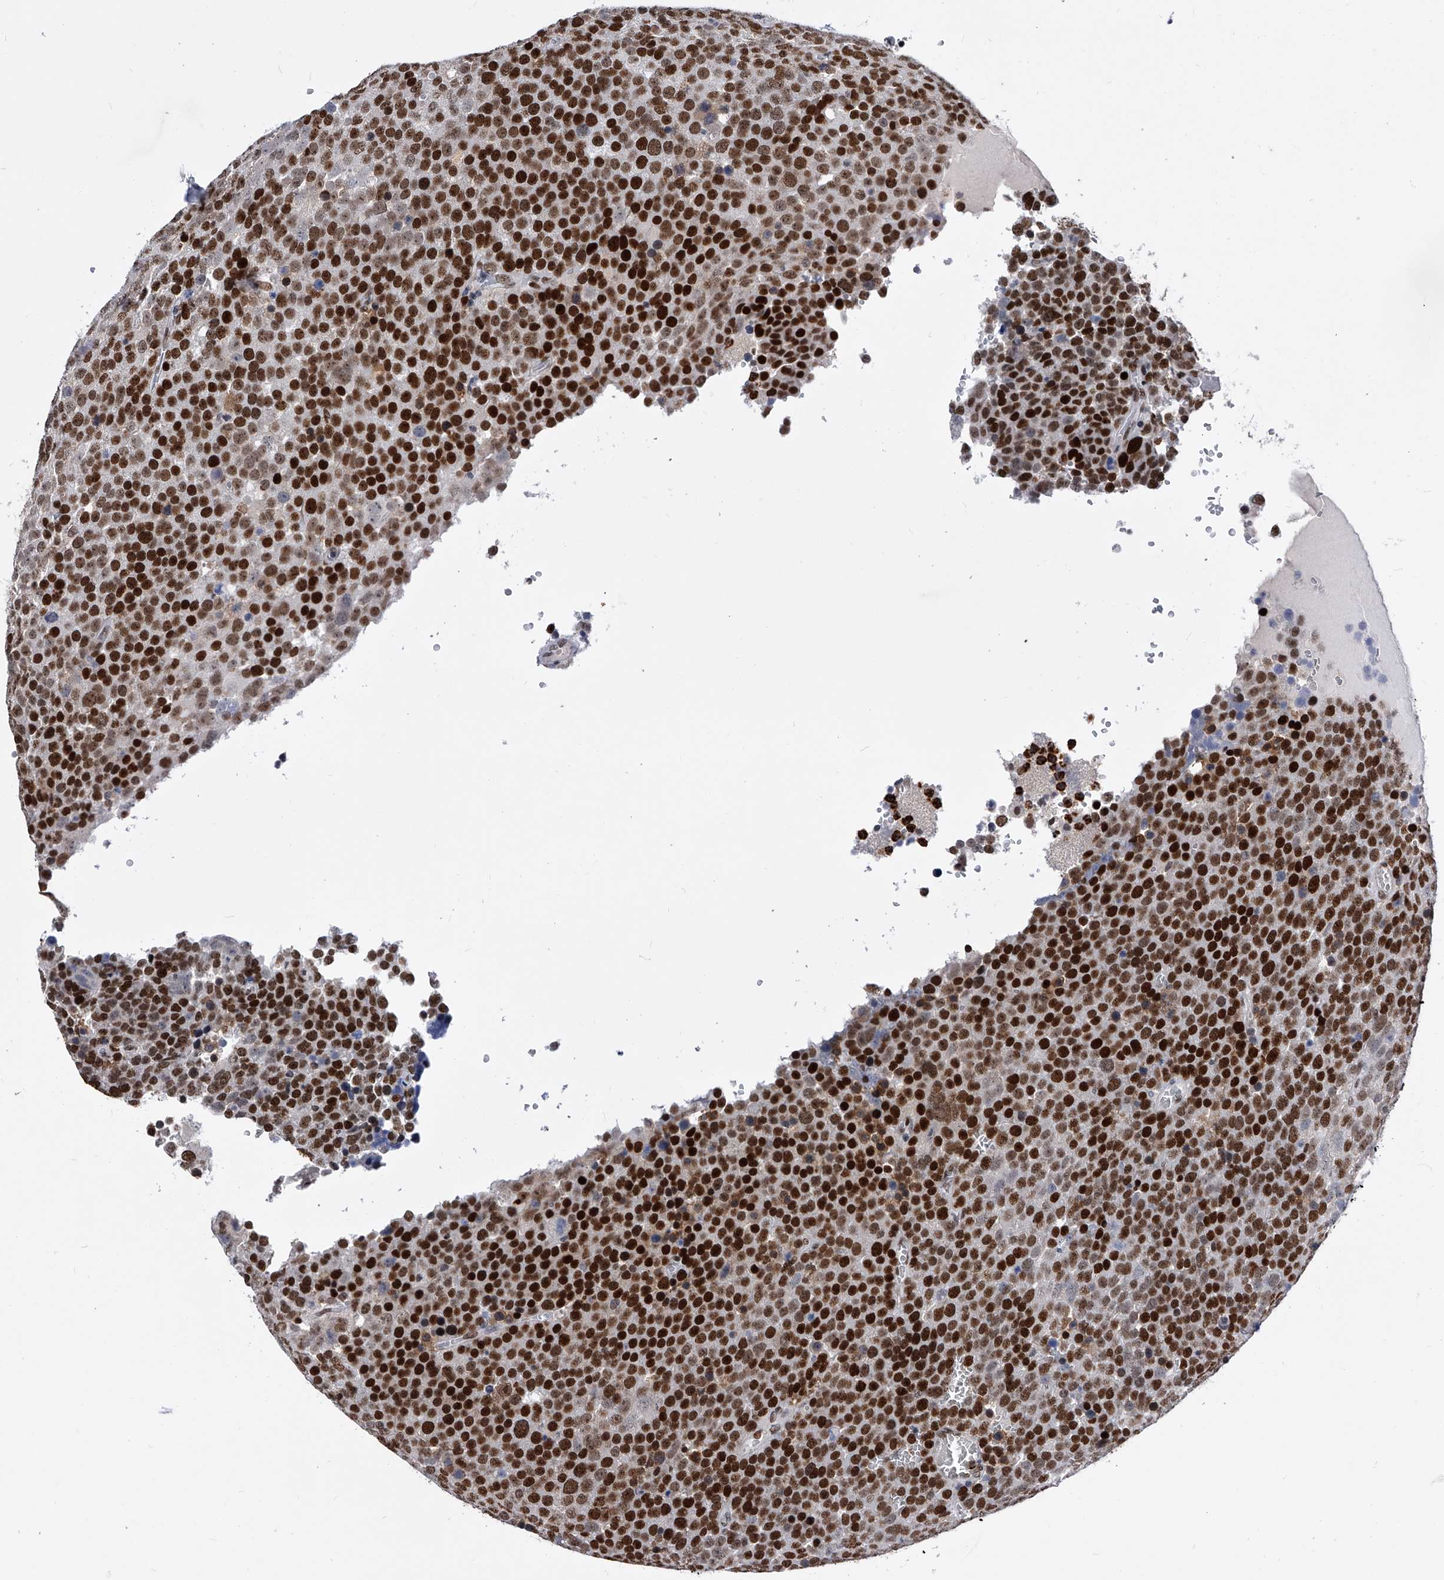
{"staining": {"intensity": "strong", "quantity": ">75%", "location": "nuclear"}, "tissue": "testis cancer", "cell_type": "Tumor cells", "image_type": "cancer", "snomed": [{"axis": "morphology", "description": "Seminoma, NOS"}, {"axis": "topography", "description": "Testis"}], "caption": "A high-resolution micrograph shows immunohistochemistry (IHC) staining of testis cancer (seminoma), which shows strong nuclear staining in approximately >75% of tumor cells. The staining was performed using DAB (3,3'-diaminobenzidine) to visualize the protein expression in brown, while the nuclei were stained in blue with hematoxylin (Magnification: 20x).", "gene": "TESK2", "patient": {"sex": "male", "age": 71}}